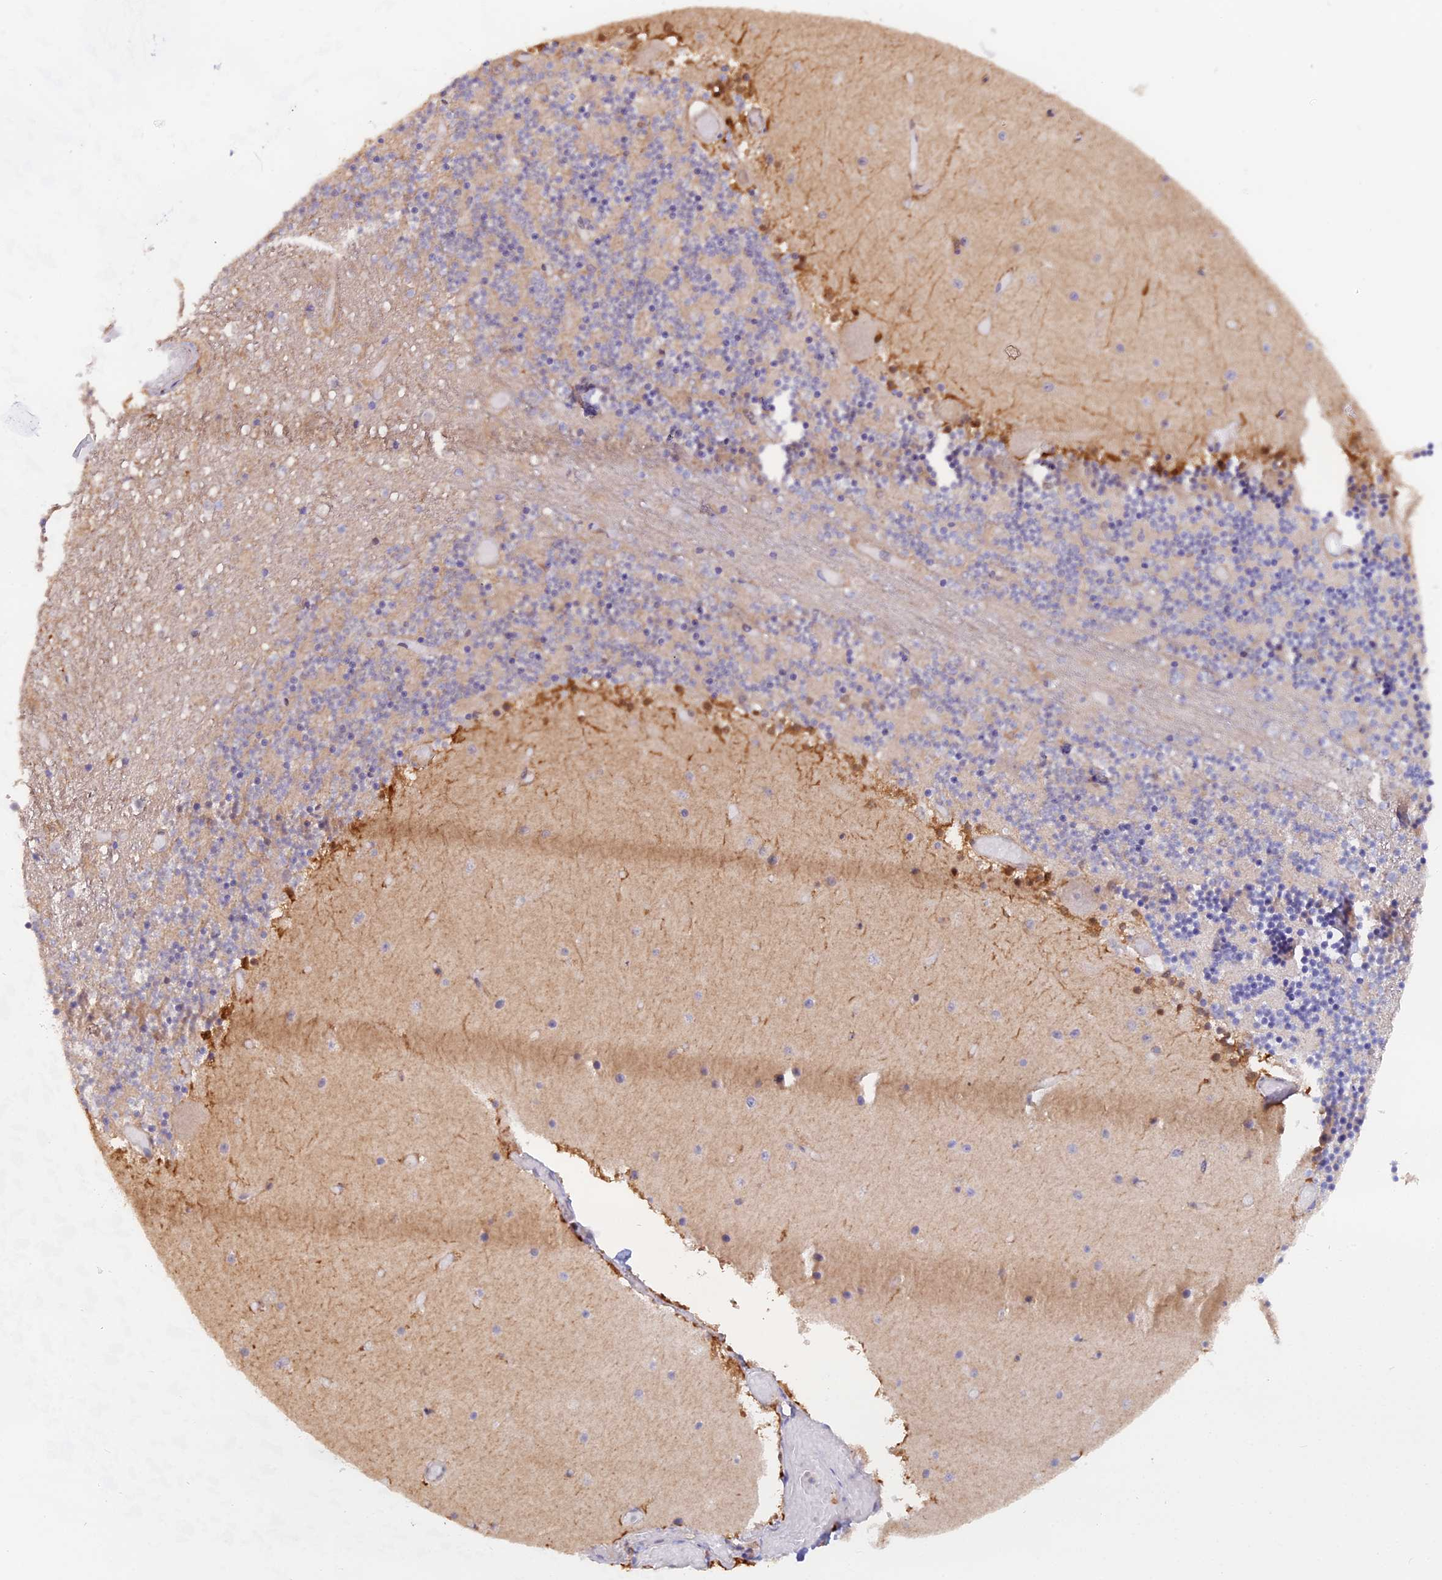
{"staining": {"intensity": "negative", "quantity": "none", "location": "none"}, "tissue": "cerebellum", "cell_type": "Cells in granular layer", "image_type": "normal", "snomed": [{"axis": "morphology", "description": "Normal tissue, NOS"}, {"axis": "topography", "description": "Cerebellum"}], "caption": "A high-resolution photomicrograph shows immunohistochemistry (IHC) staining of normal cerebellum, which exhibits no significant expression in cells in granular layer.", "gene": "FAM118B", "patient": {"sex": "female", "age": 28}}